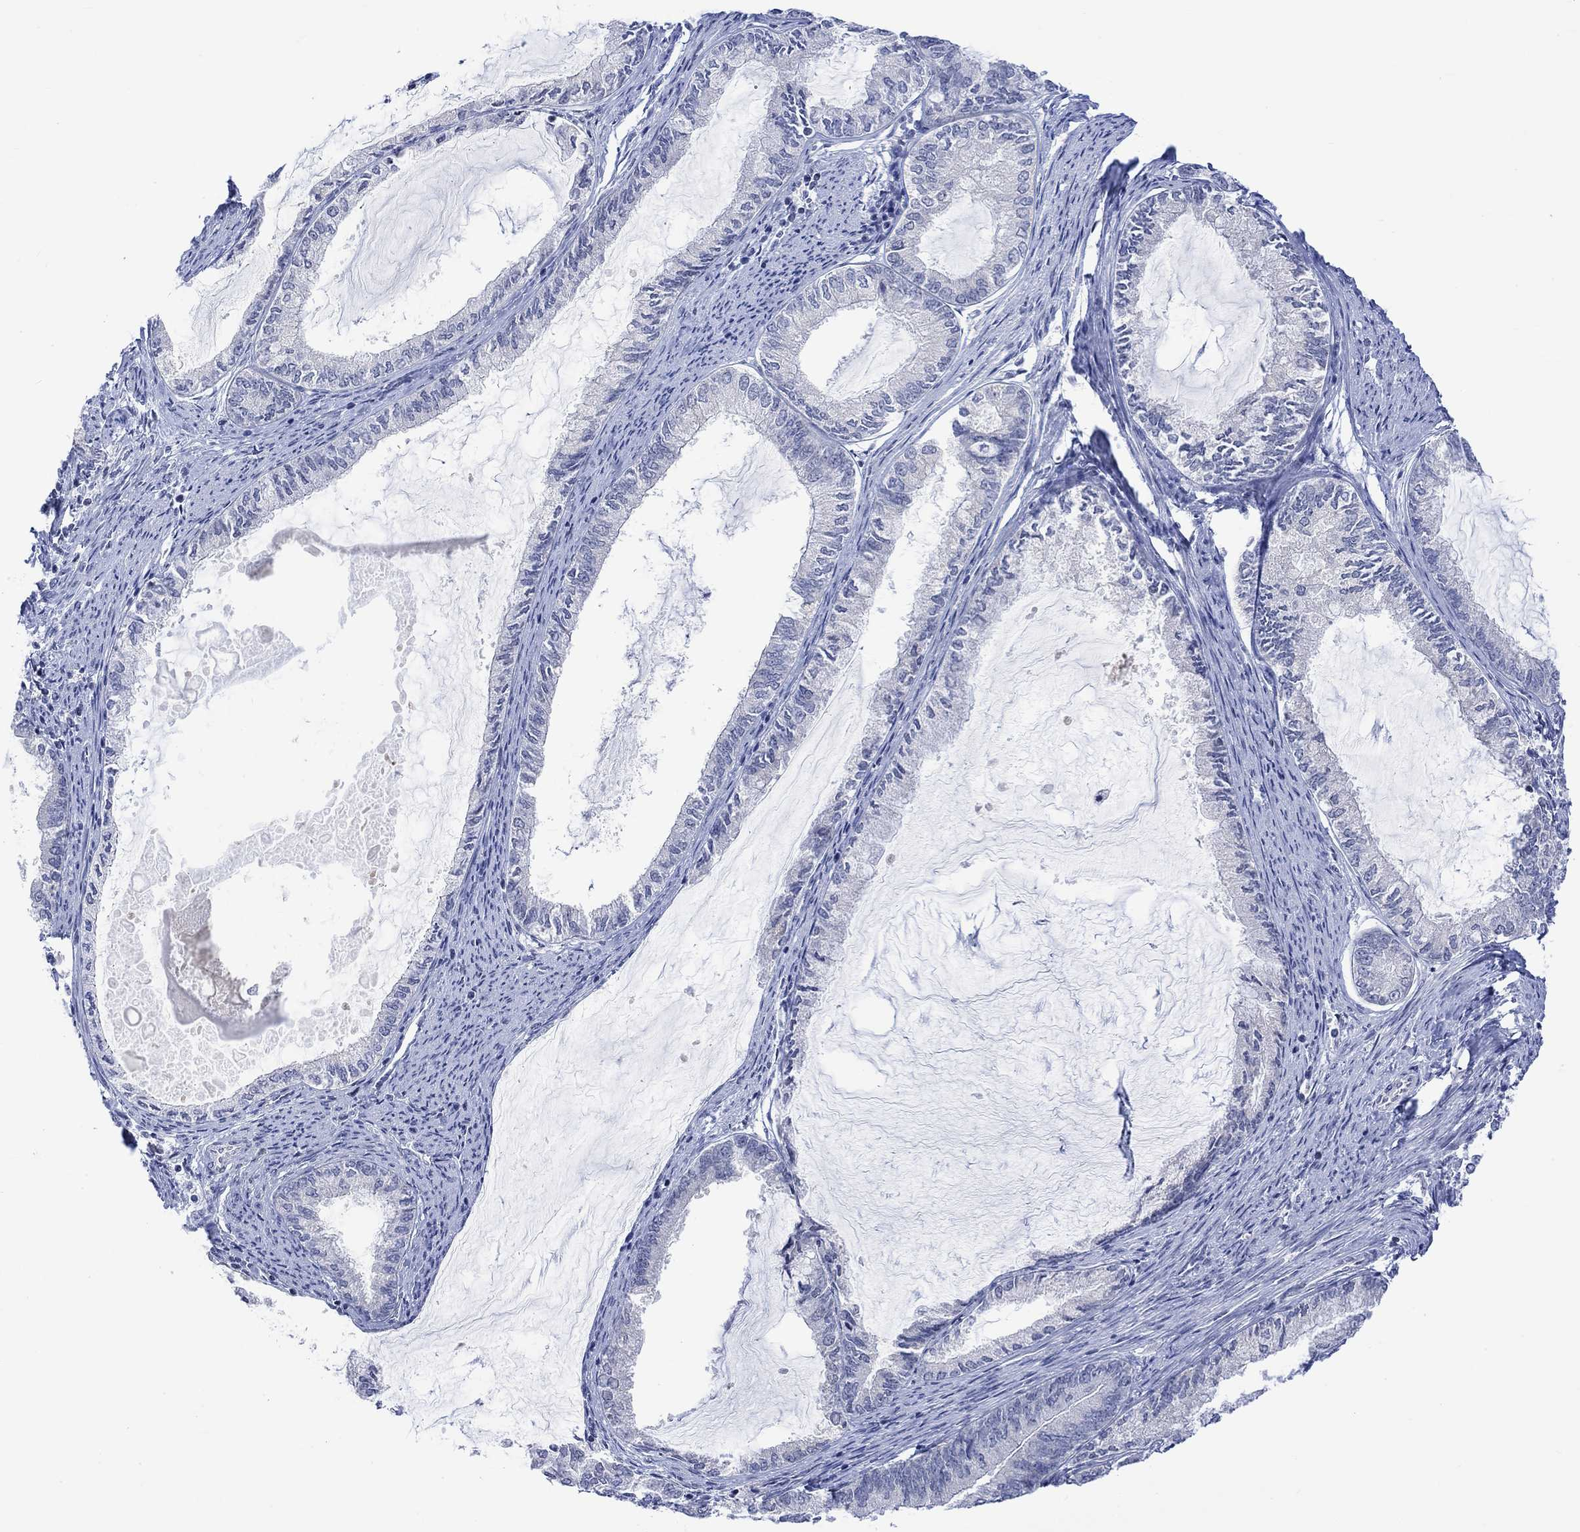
{"staining": {"intensity": "negative", "quantity": "none", "location": "none"}, "tissue": "endometrial cancer", "cell_type": "Tumor cells", "image_type": "cancer", "snomed": [{"axis": "morphology", "description": "Adenocarcinoma, NOS"}, {"axis": "topography", "description": "Endometrium"}], "caption": "High power microscopy photomicrograph of an immunohistochemistry image of endometrial adenocarcinoma, revealing no significant positivity in tumor cells.", "gene": "DCX", "patient": {"sex": "female", "age": 86}}